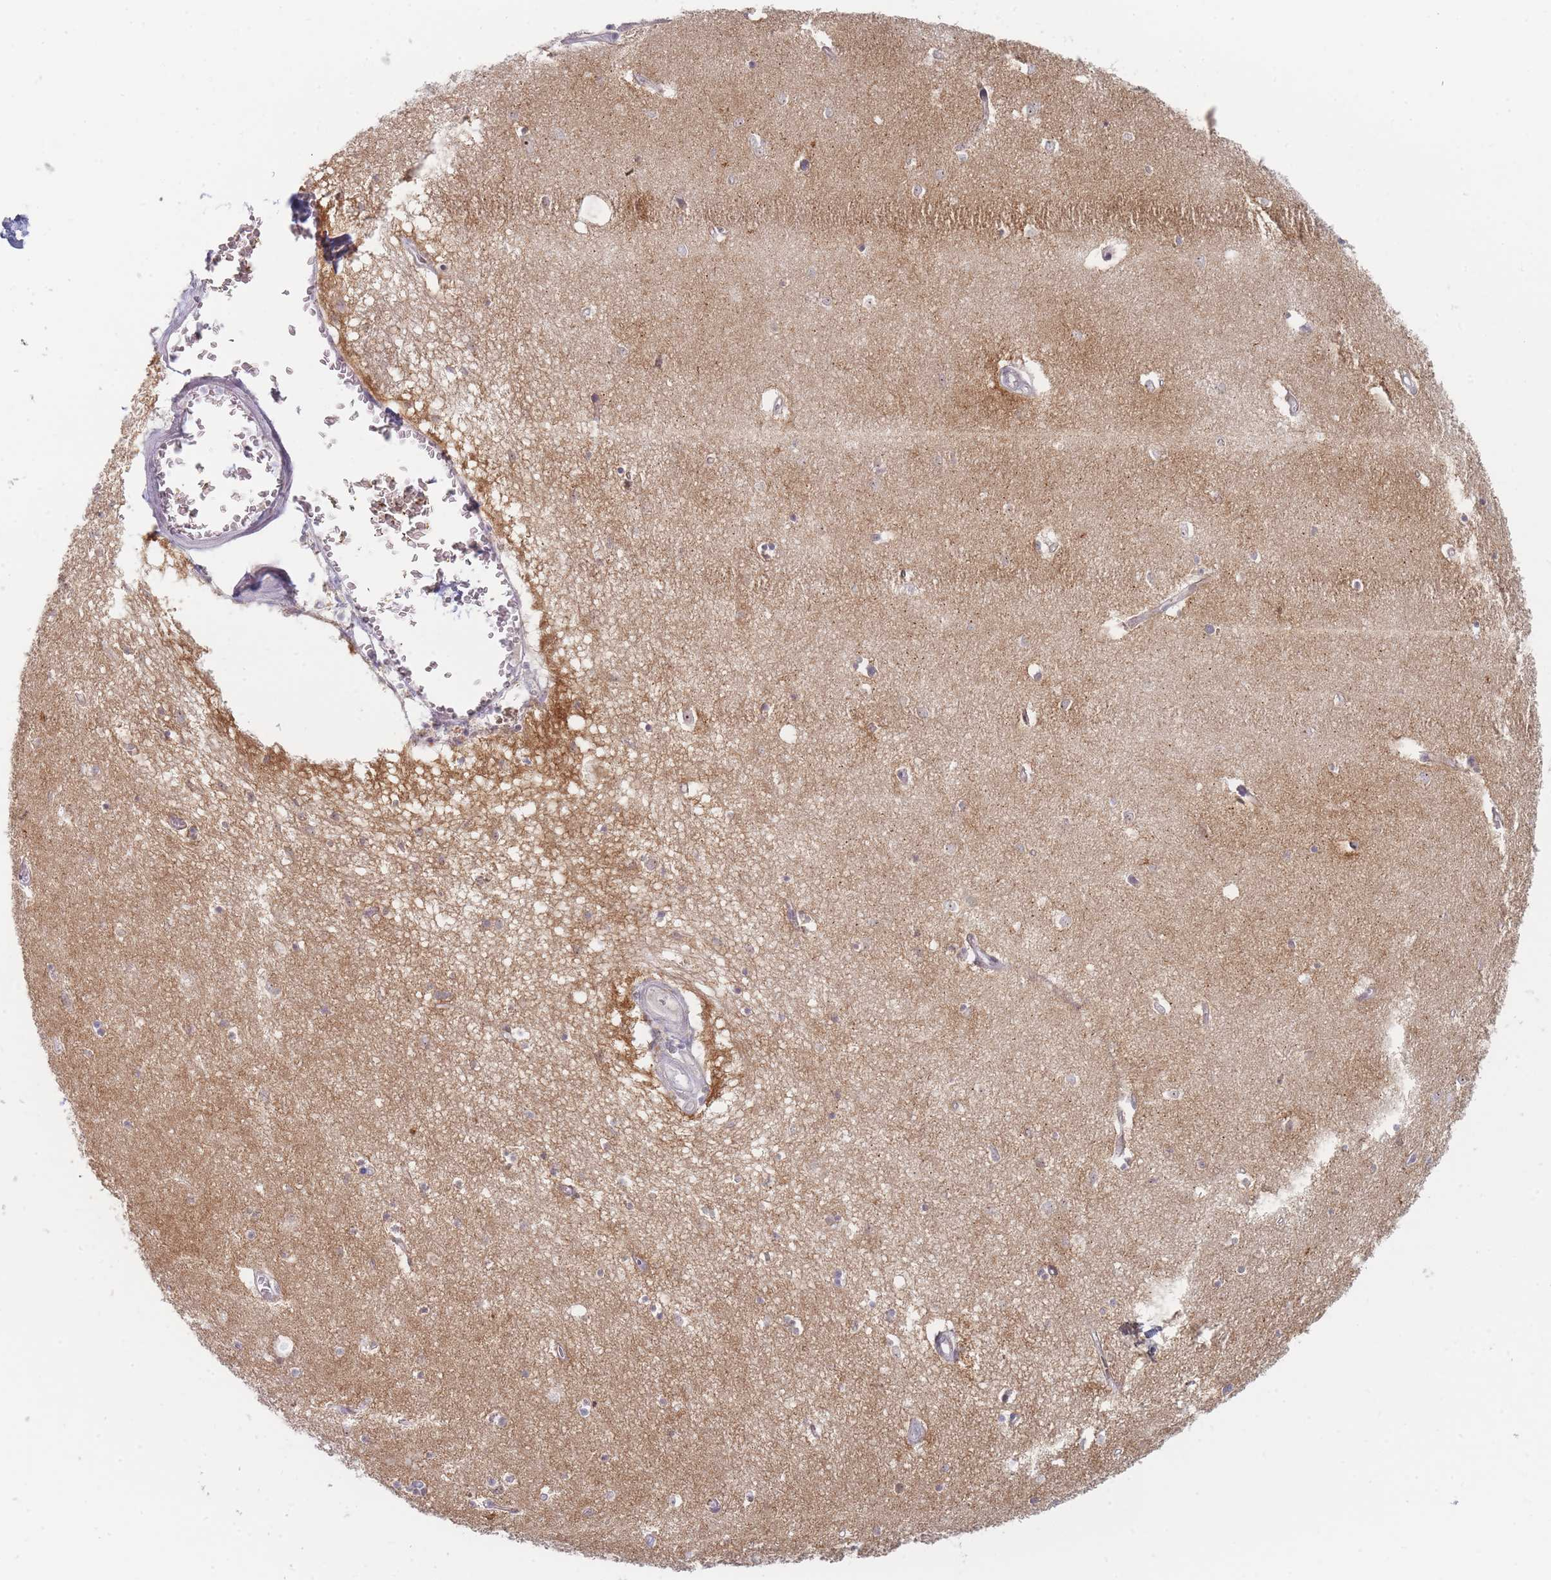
{"staining": {"intensity": "negative", "quantity": "none", "location": "none"}, "tissue": "hippocampus", "cell_type": "Glial cells", "image_type": "normal", "snomed": [{"axis": "morphology", "description": "Normal tissue, NOS"}, {"axis": "topography", "description": "Hippocampus"}], "caption": "Immunohistochemistry photomicrograph of benign hippocampus: human hippocampus stained with DAB (3,3'-diaminobenzidine) shows no significant protein positivity in glial cells.", "gene": "RNF8", "patient": {"sex": "female", "age": 64}}